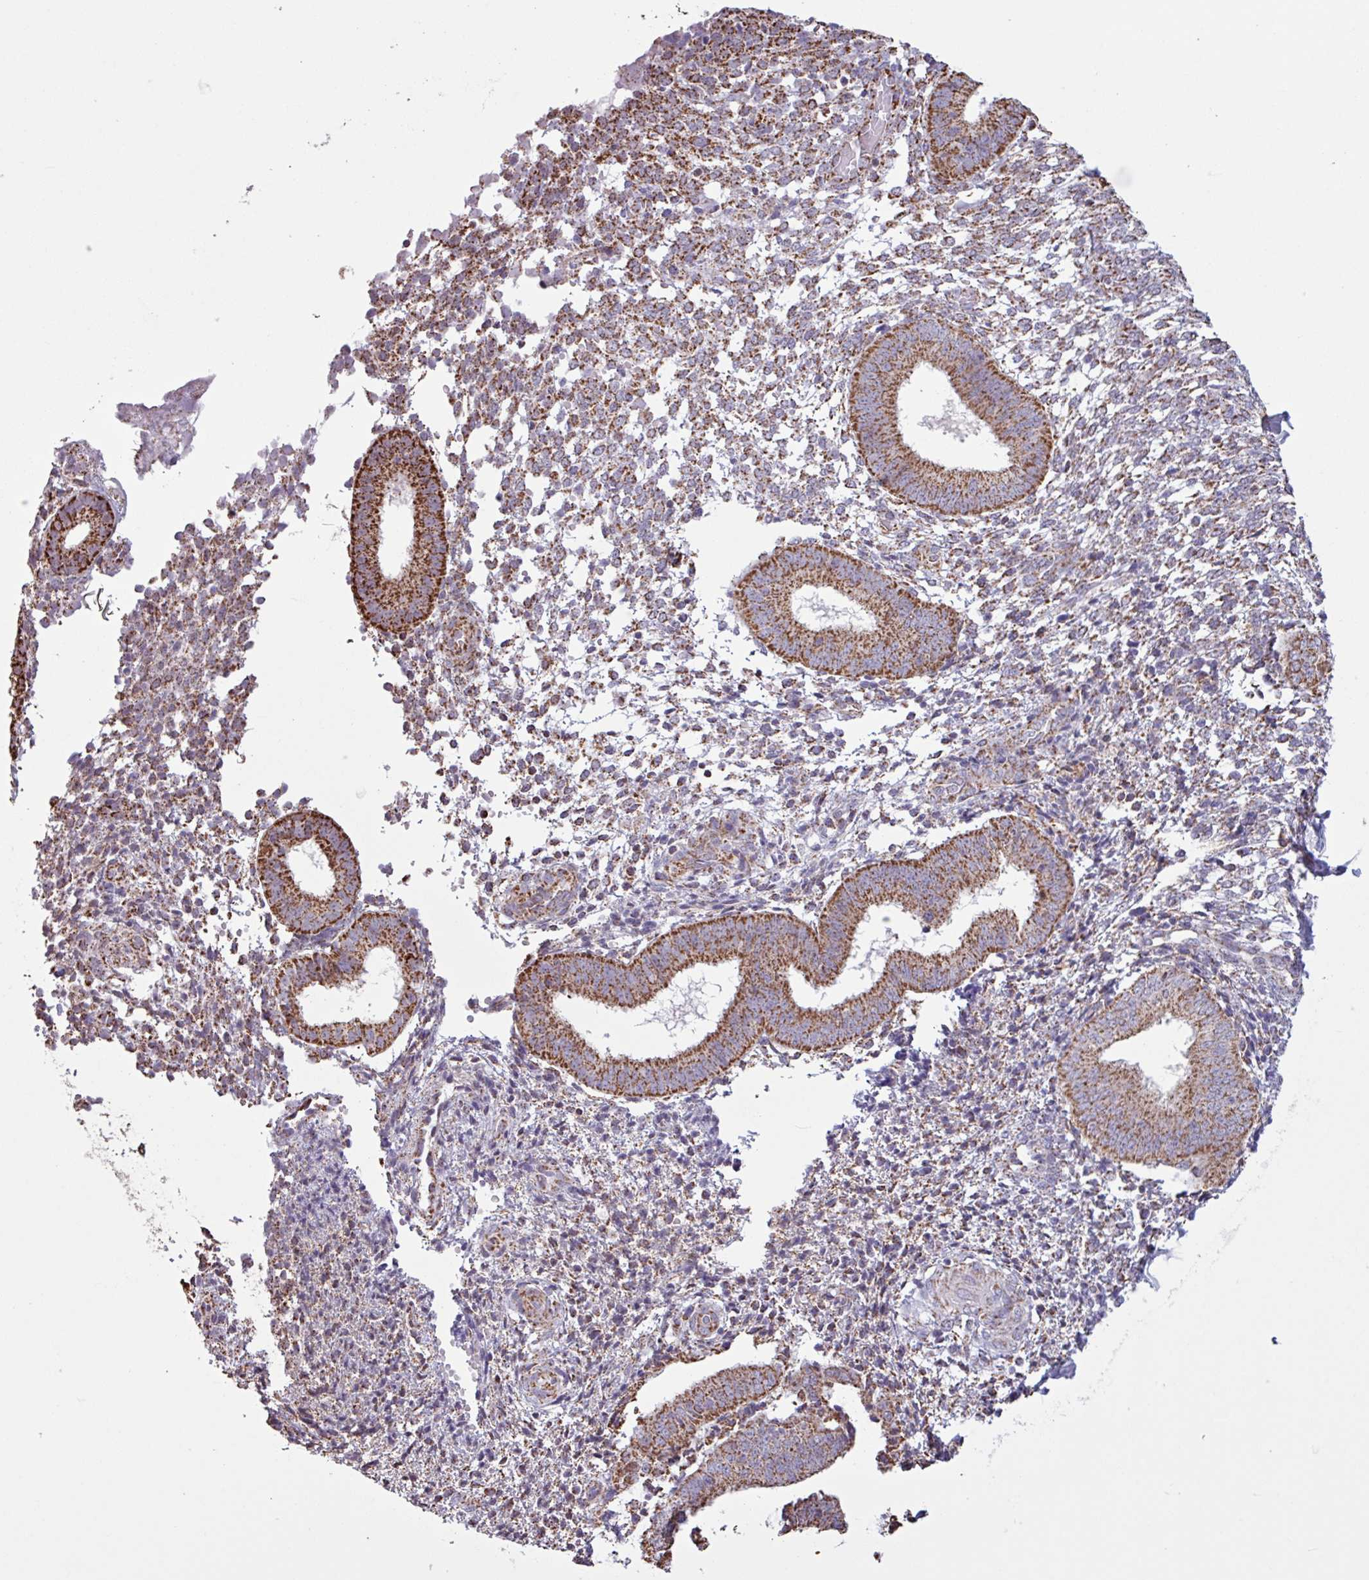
{"staining": {"intensity": "moderate", "quantity": "25%-75%", "location": "cytoplasmic/membranous"}, "tissue": "endometrium", "cell_type": "Cells in endometrial stroma", "image_type": "normal", "snomed": [{"axis": "morphology", "description": "Normal tissue, NOS"}, {"axis": "topography", "description": "Endometrium"}], "caption": "DAB immunohistochemical staining of benign human endometrium reveals moderate cytoplasmic/membranous protein positivity in approximately 25%-75% of cells in endometrial stroma.", "gene": "ALG8", "patient": {"sex": "female", "age": 49}}